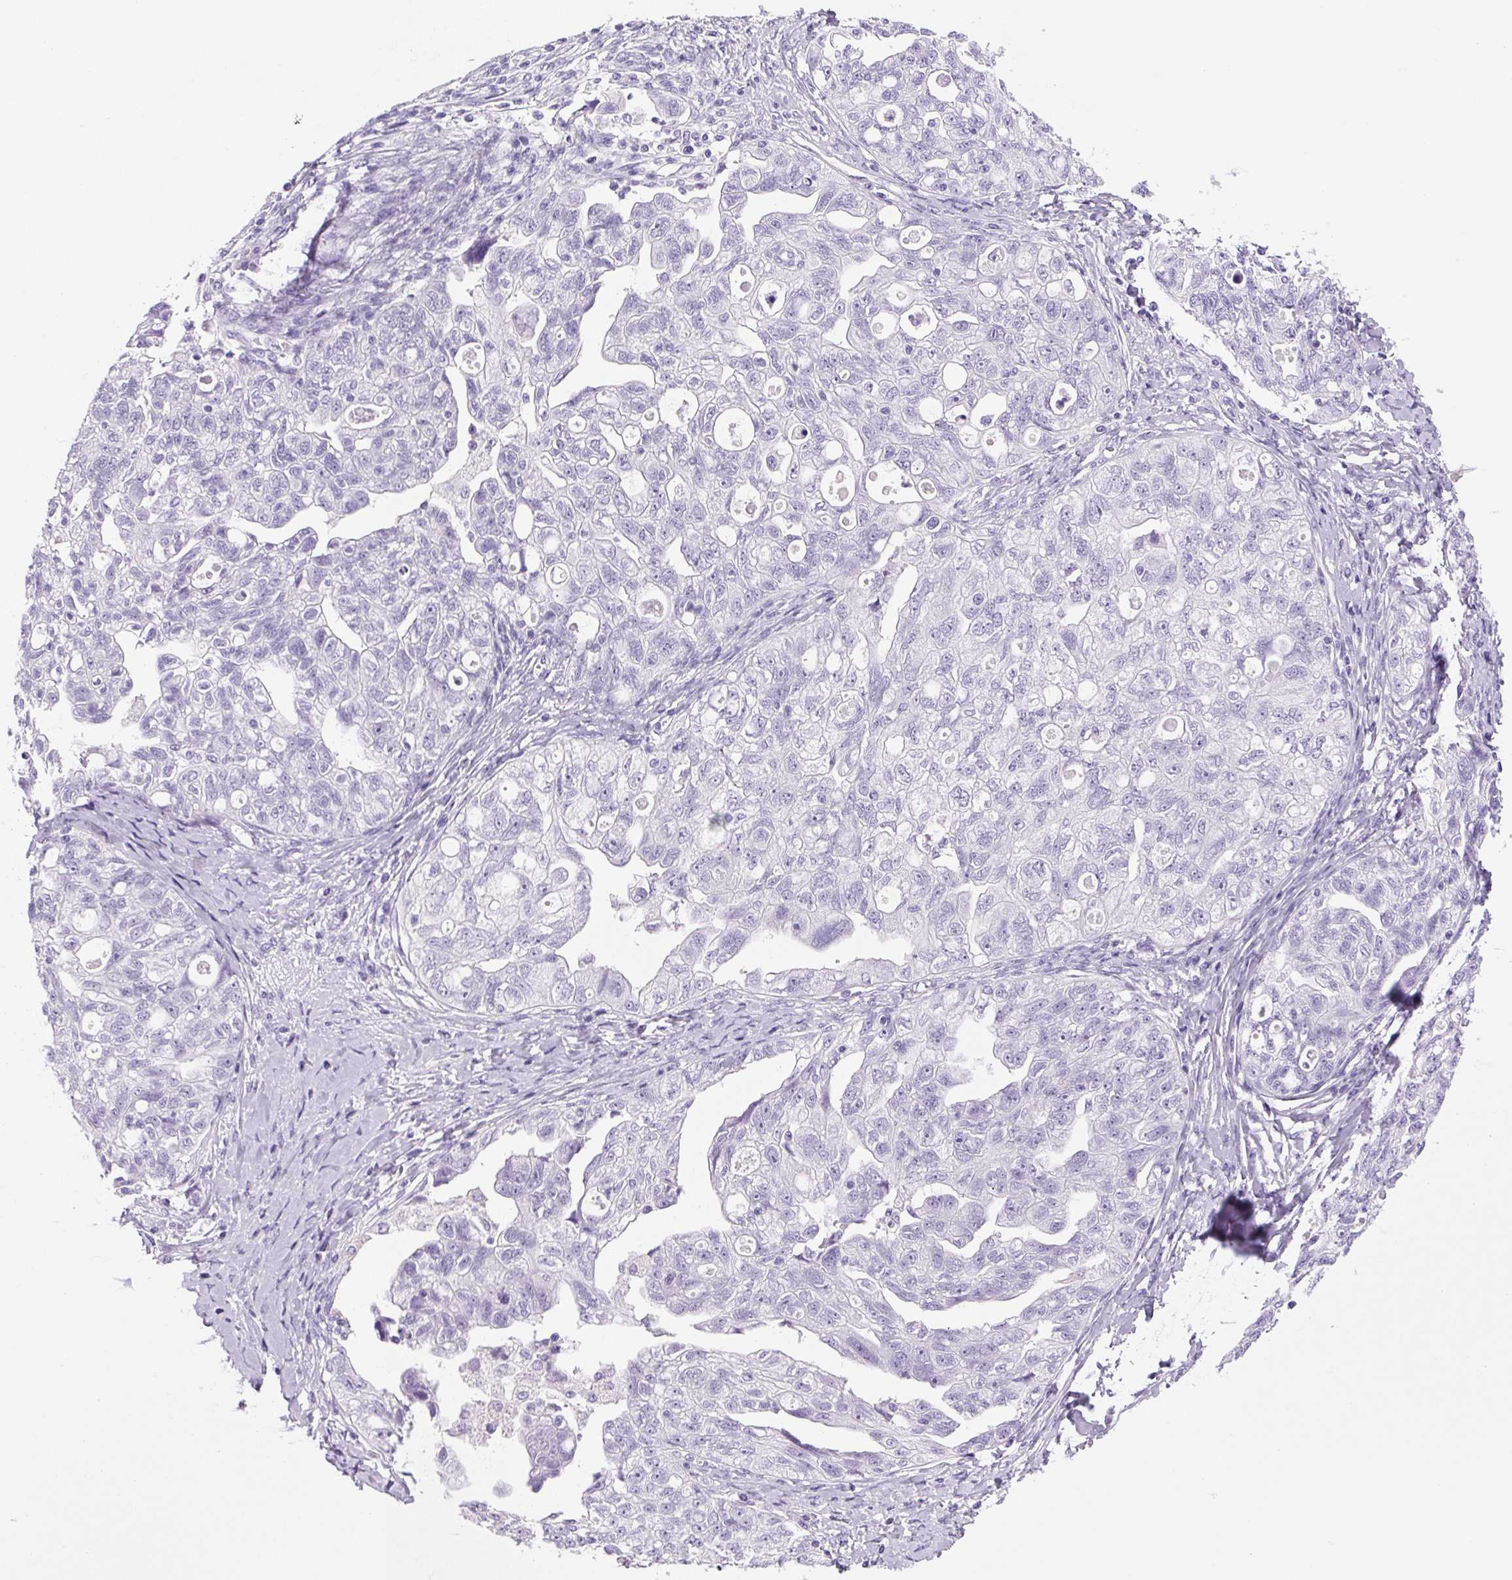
{"staining": {"intensity": "negative", "quantity": "none", "location": "none"}, "tissue": "ovarian cancer", "cell_type": "Tumor cells", "image_type": "cancer", "snomed": [{"axis": "morphology", "description": "Carcinoma, NOS"}, {"axis": "morphology", "description": "Cystadenocarcinoma, serous, NOS"}, {"axis": "topography", "description": "Ovary"}], "caption": "Tumor cells show no significant expression in ovarian cancer (carcinoma).", "gene": "PRRT1", "patient": {"sex": "female", "age": 69}}